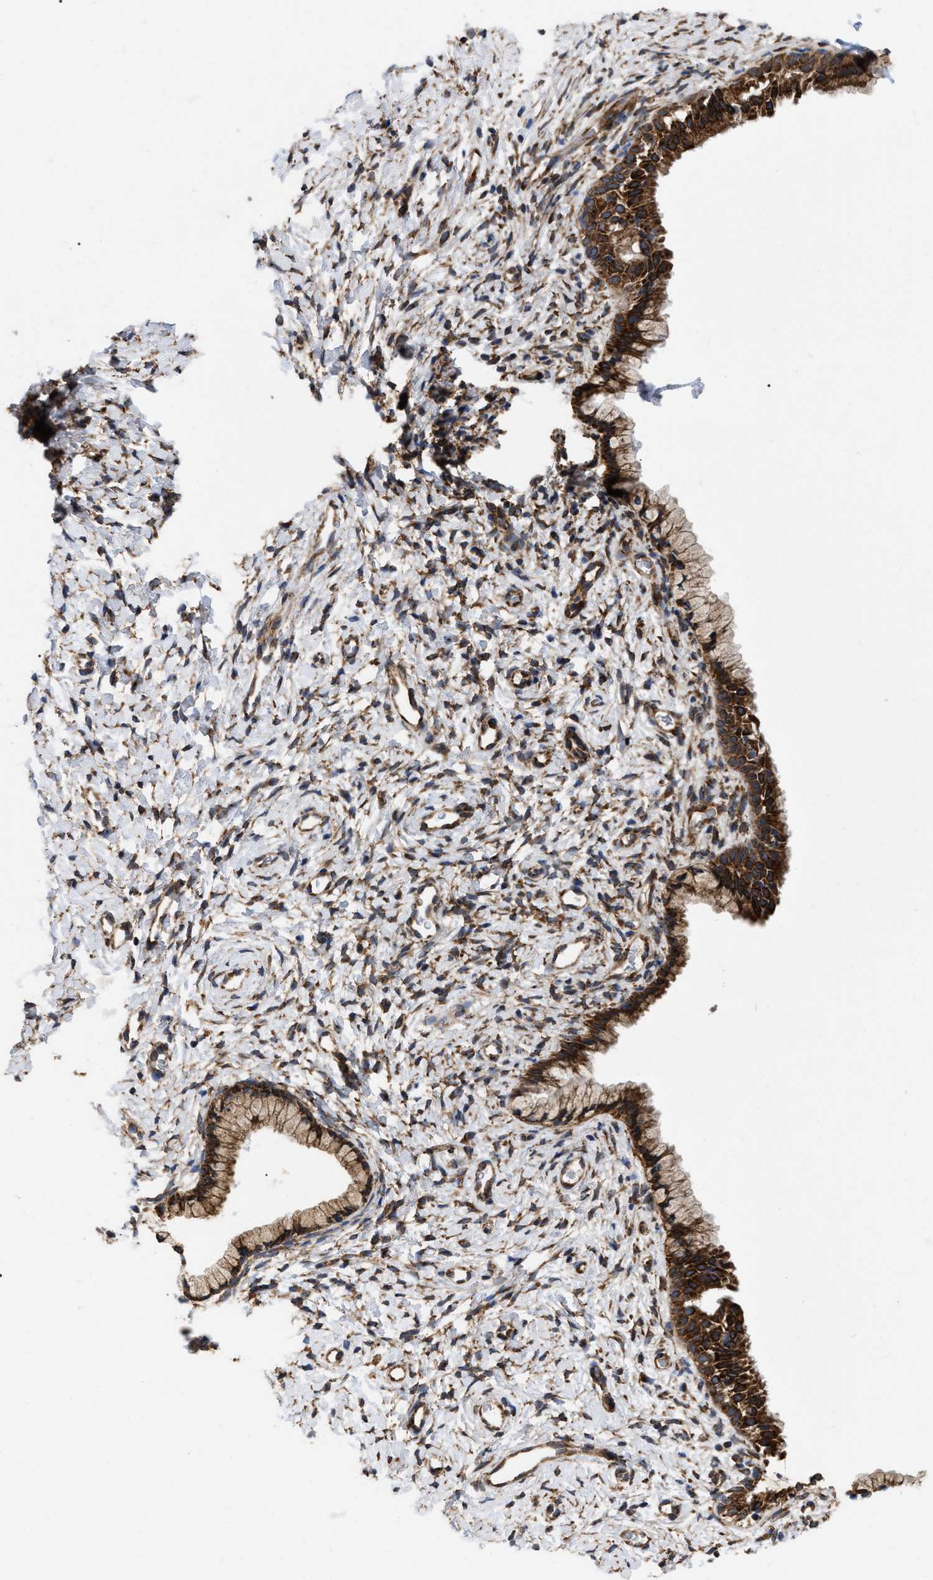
{"staining": {"intensity": "strong", "quantity": ">75%", "location": "cytoplasmic/membranous"}, "tissue": "cervix", "cell_type": "Glandular cells", "image_type": "normal", "snomed": [{"axis": "morphology", "description": "Normal tissue, NOS"}, {"axis": "topography", "description": "Cervix"}], "caption": "This is a histology image of immunohistochemistry staining of unremarkable cervix, which shows strong positivity in the cytoplasmic/membranous of glandular cells.", "gene": "FAM120A", "patient": {"sex": "female", "age": 72}}